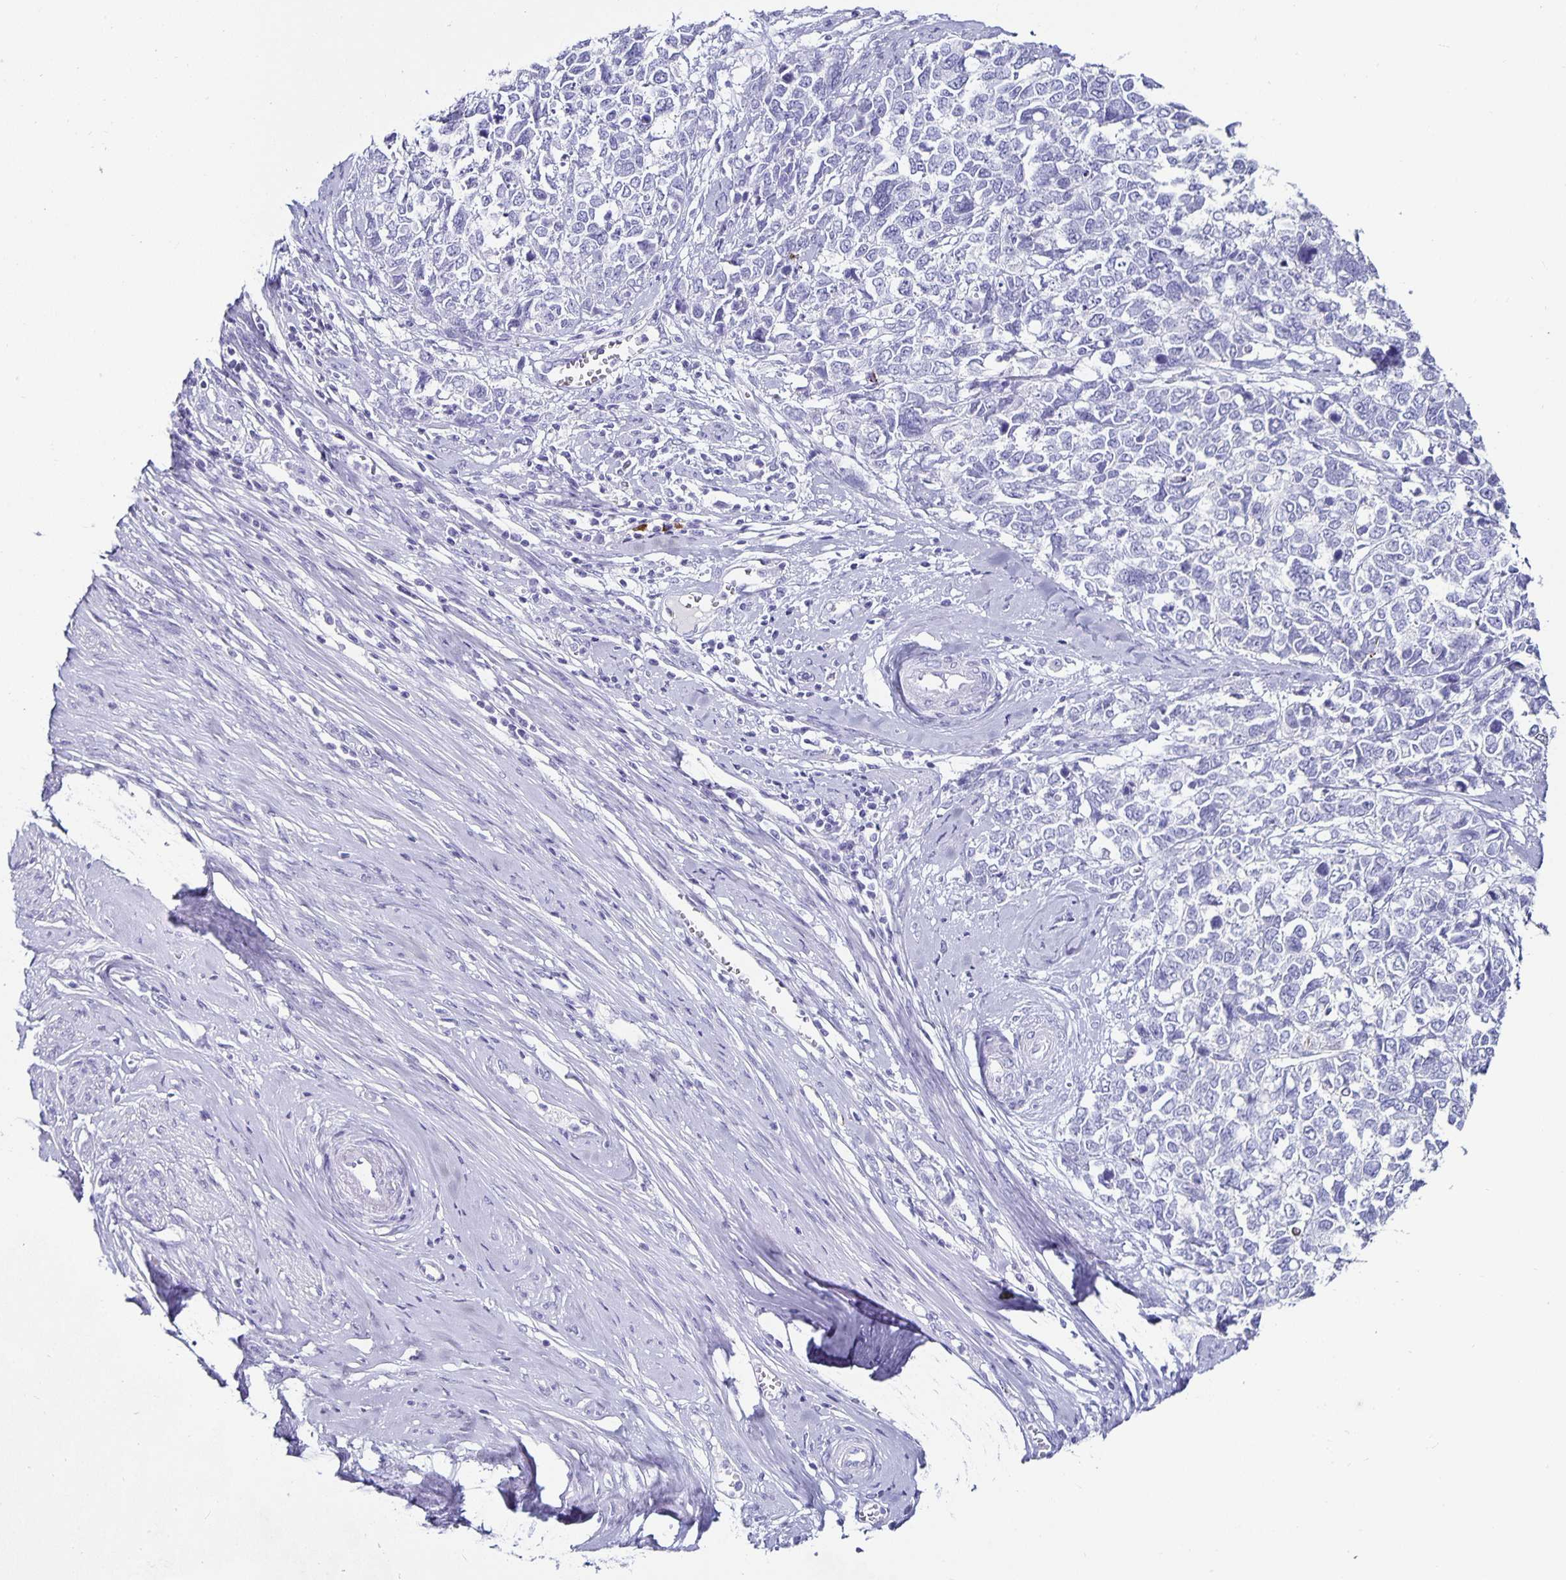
{"staining": {"intensity": "negative", "quantity": "none", "location": "none"}, "tissue": "cervical cancer", "cell_type": "Tumor cells", "image_type": "cancer", "snomed": [{"axis": "morphology", "description": "Adenocarcinoma, NOS"}, {"axis": "topography", "description": "Cervix"}], "caption": "Immunohistochemical staining of human cervical cancer (adenocarcinoma) demonstrates no significant staining in tumor cells.", "gene": "CHGA", "patient": {"sex": "female", "age": 63}}